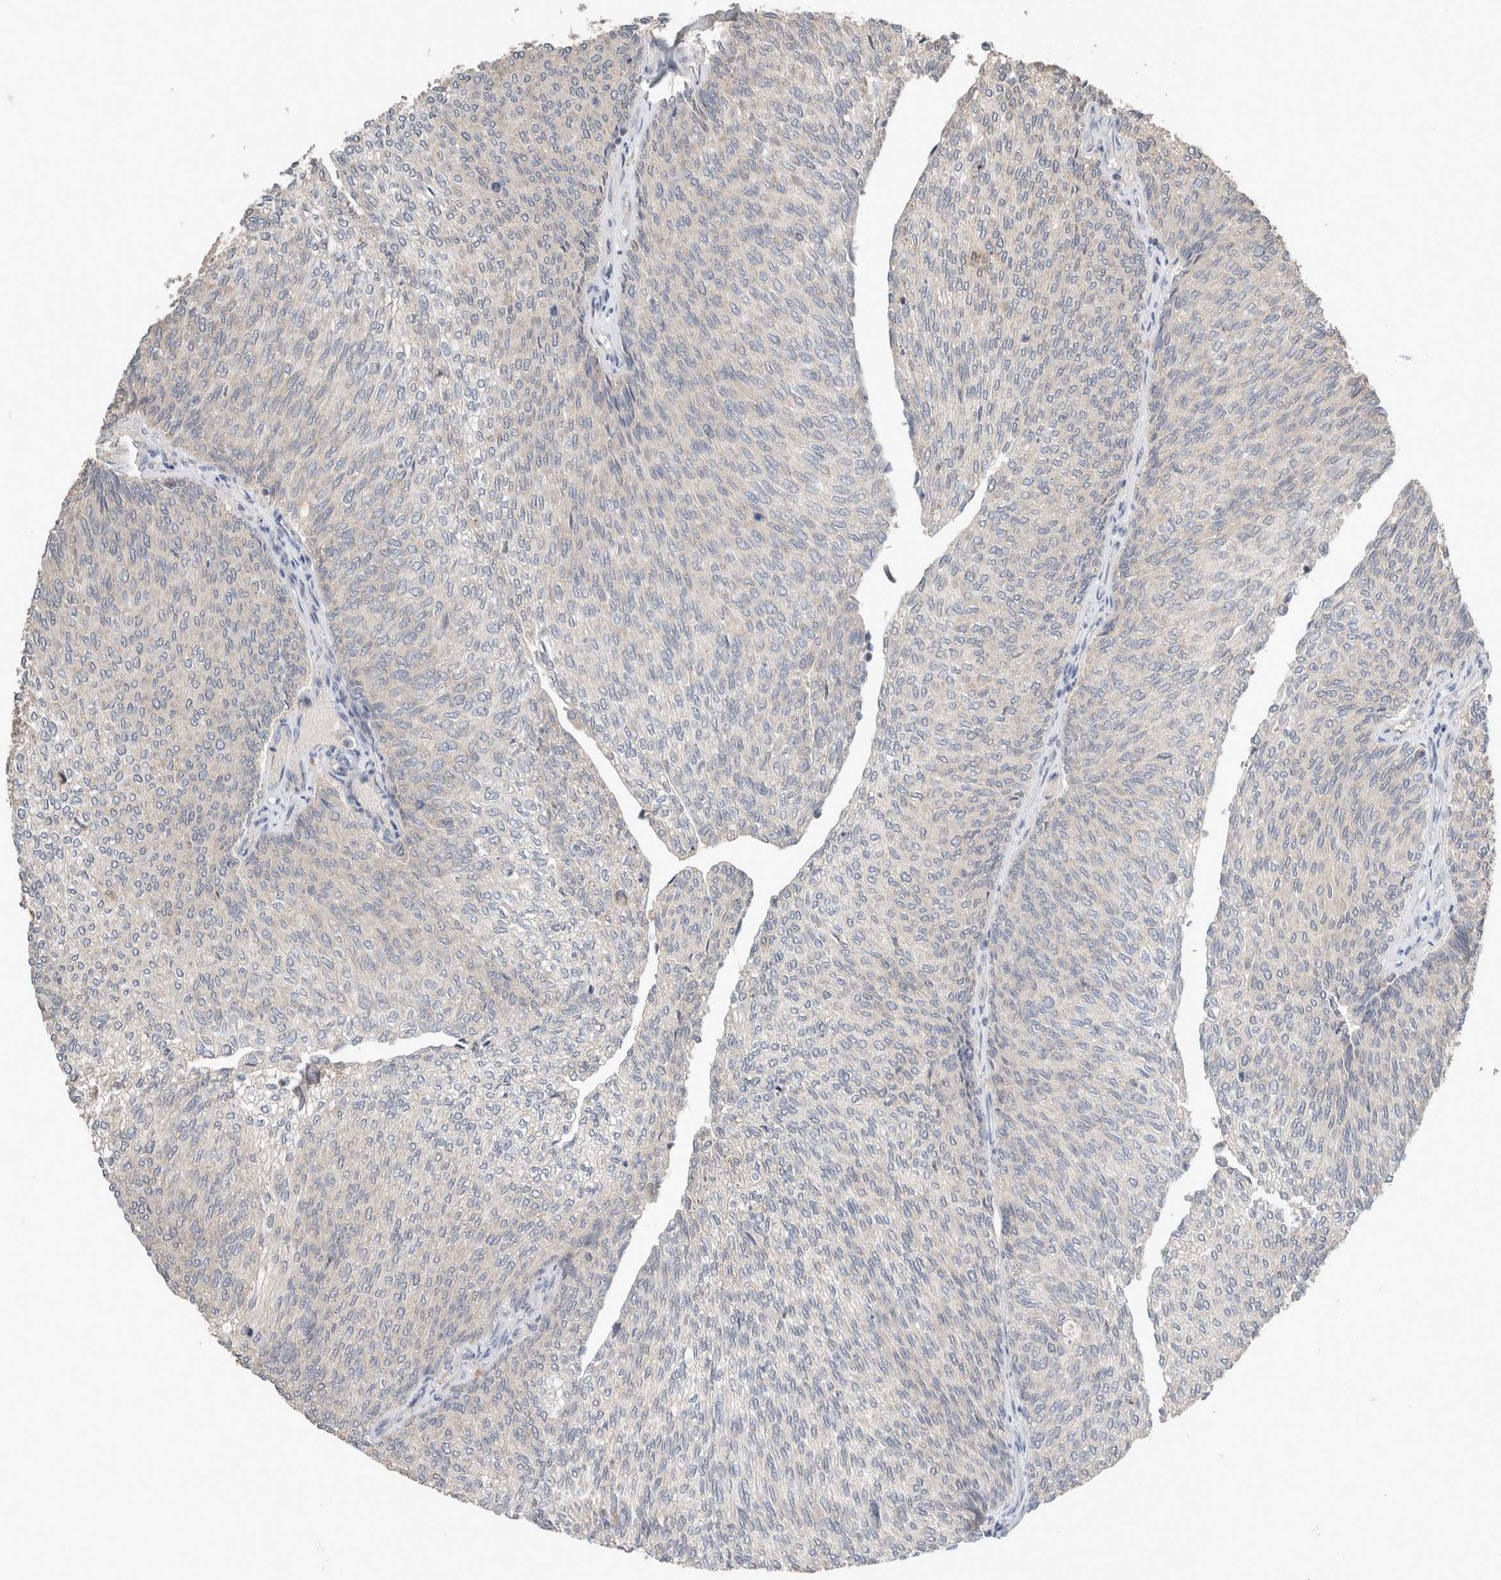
{"staining": {"intensity": "negative", "quantity": "none", "location": "none"}, "tissue": "urothelial cancer", "cell_type": "Tumor cells", "image_type": "cancer", "snomed": [{"axis": "morphology", "description": "Urothelial carcinoma, Low grade"}, {"axis": "topography", "description": "Urinary bladder"}], "caption": "IHC of human urothelial cancer exhibits no positivity in tumor cells.", "gene": "ERAP2", "patient": {"sex": "female", "age": 79}}